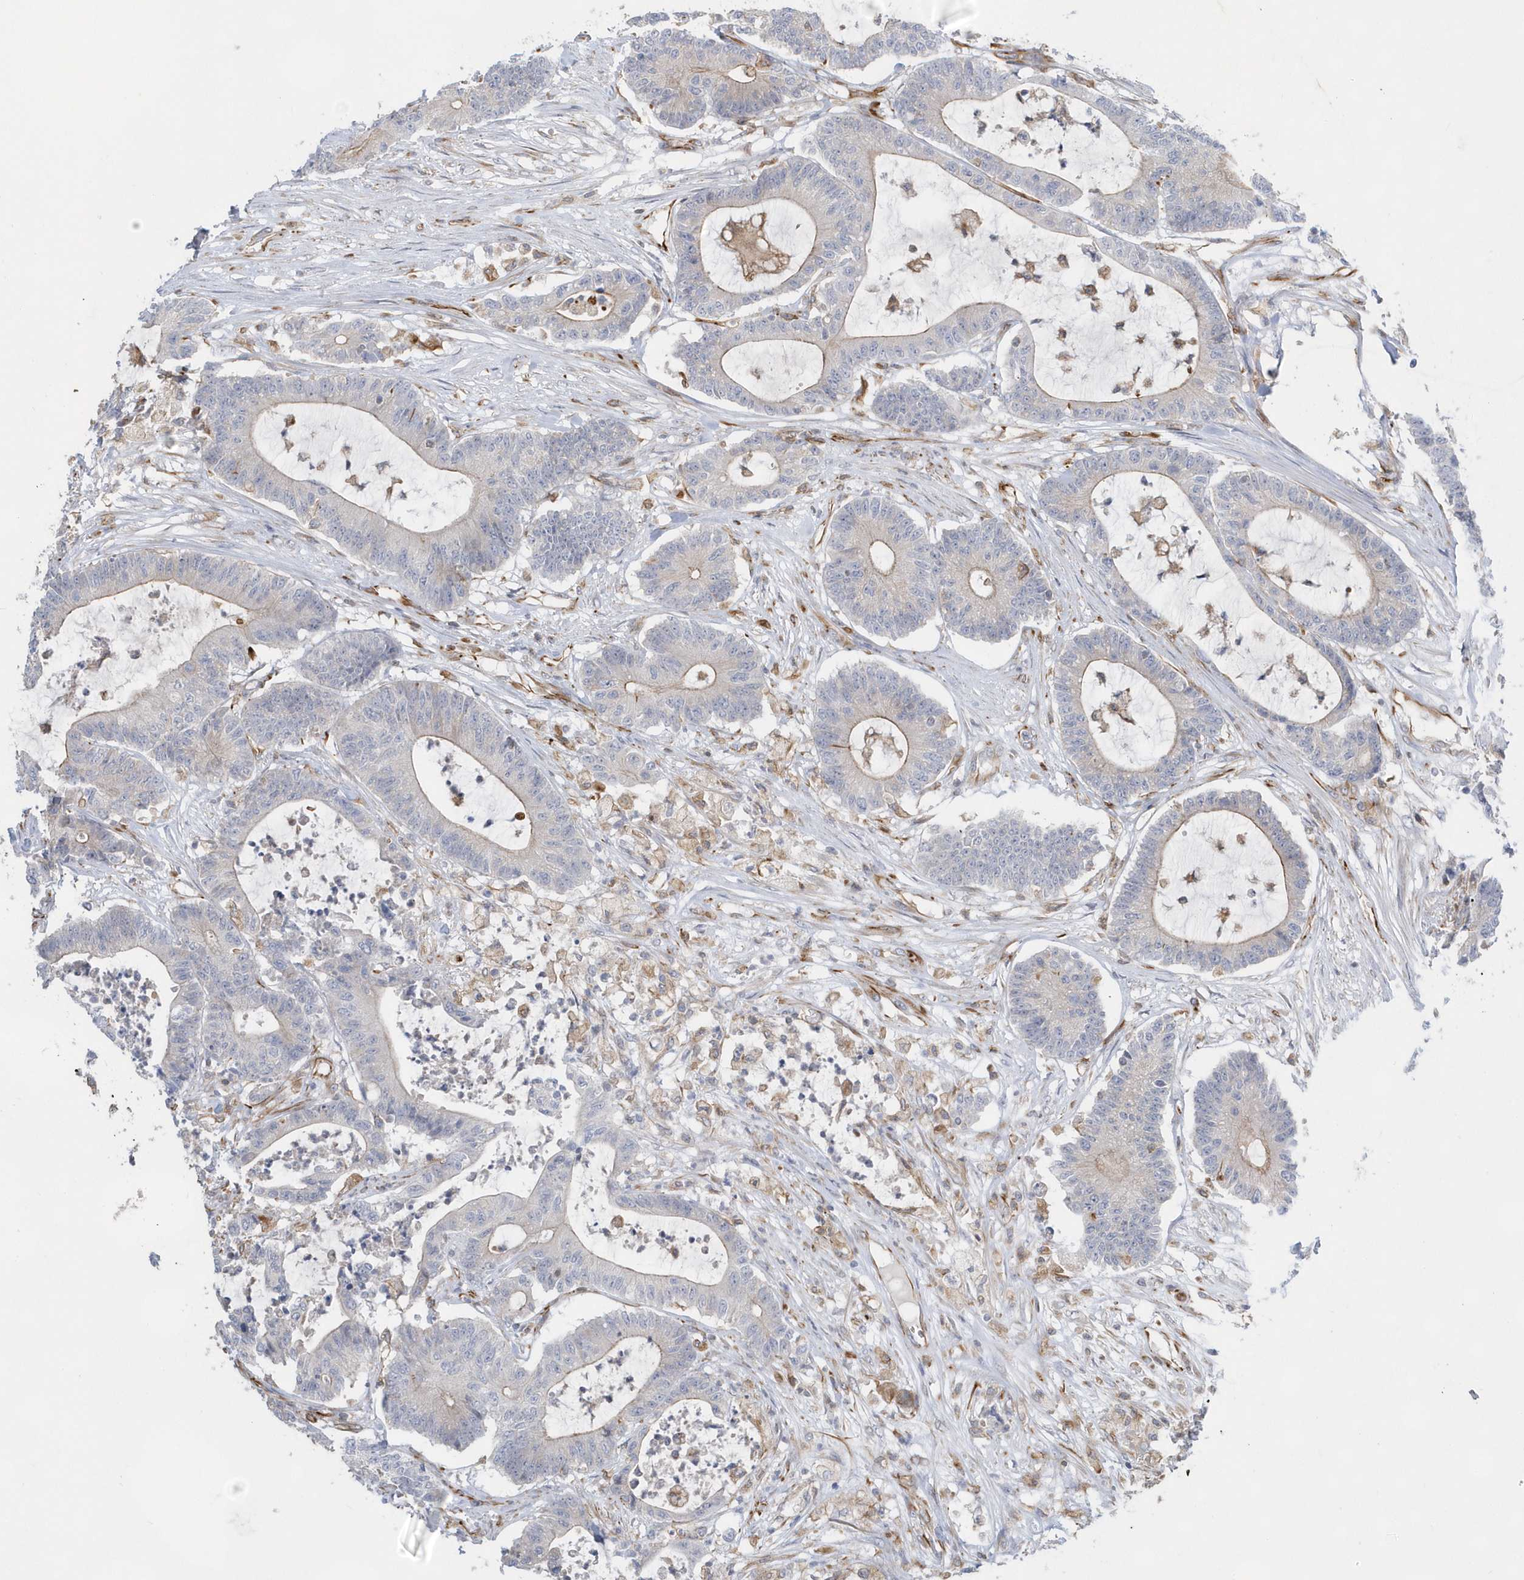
{"staining": {"intensity": "negative", "quantity": "none", "location": "none"}, "tissue": "colorectal cancer", "cell_type": "Tumor cells", "image_type": "cancer", "snomed": [{"axis": "morphology", "description": "Adenocarcinoma, NOS"}, {"axis": "topography", "description": "Colon"}], "caption": "Adenocarcinoma (colorectal) stained for a protein using immunohistochemistry demonstrates no expression tumor cells.", "gene": "RAB17", "patient": {"sex": "female", "age": 84}}